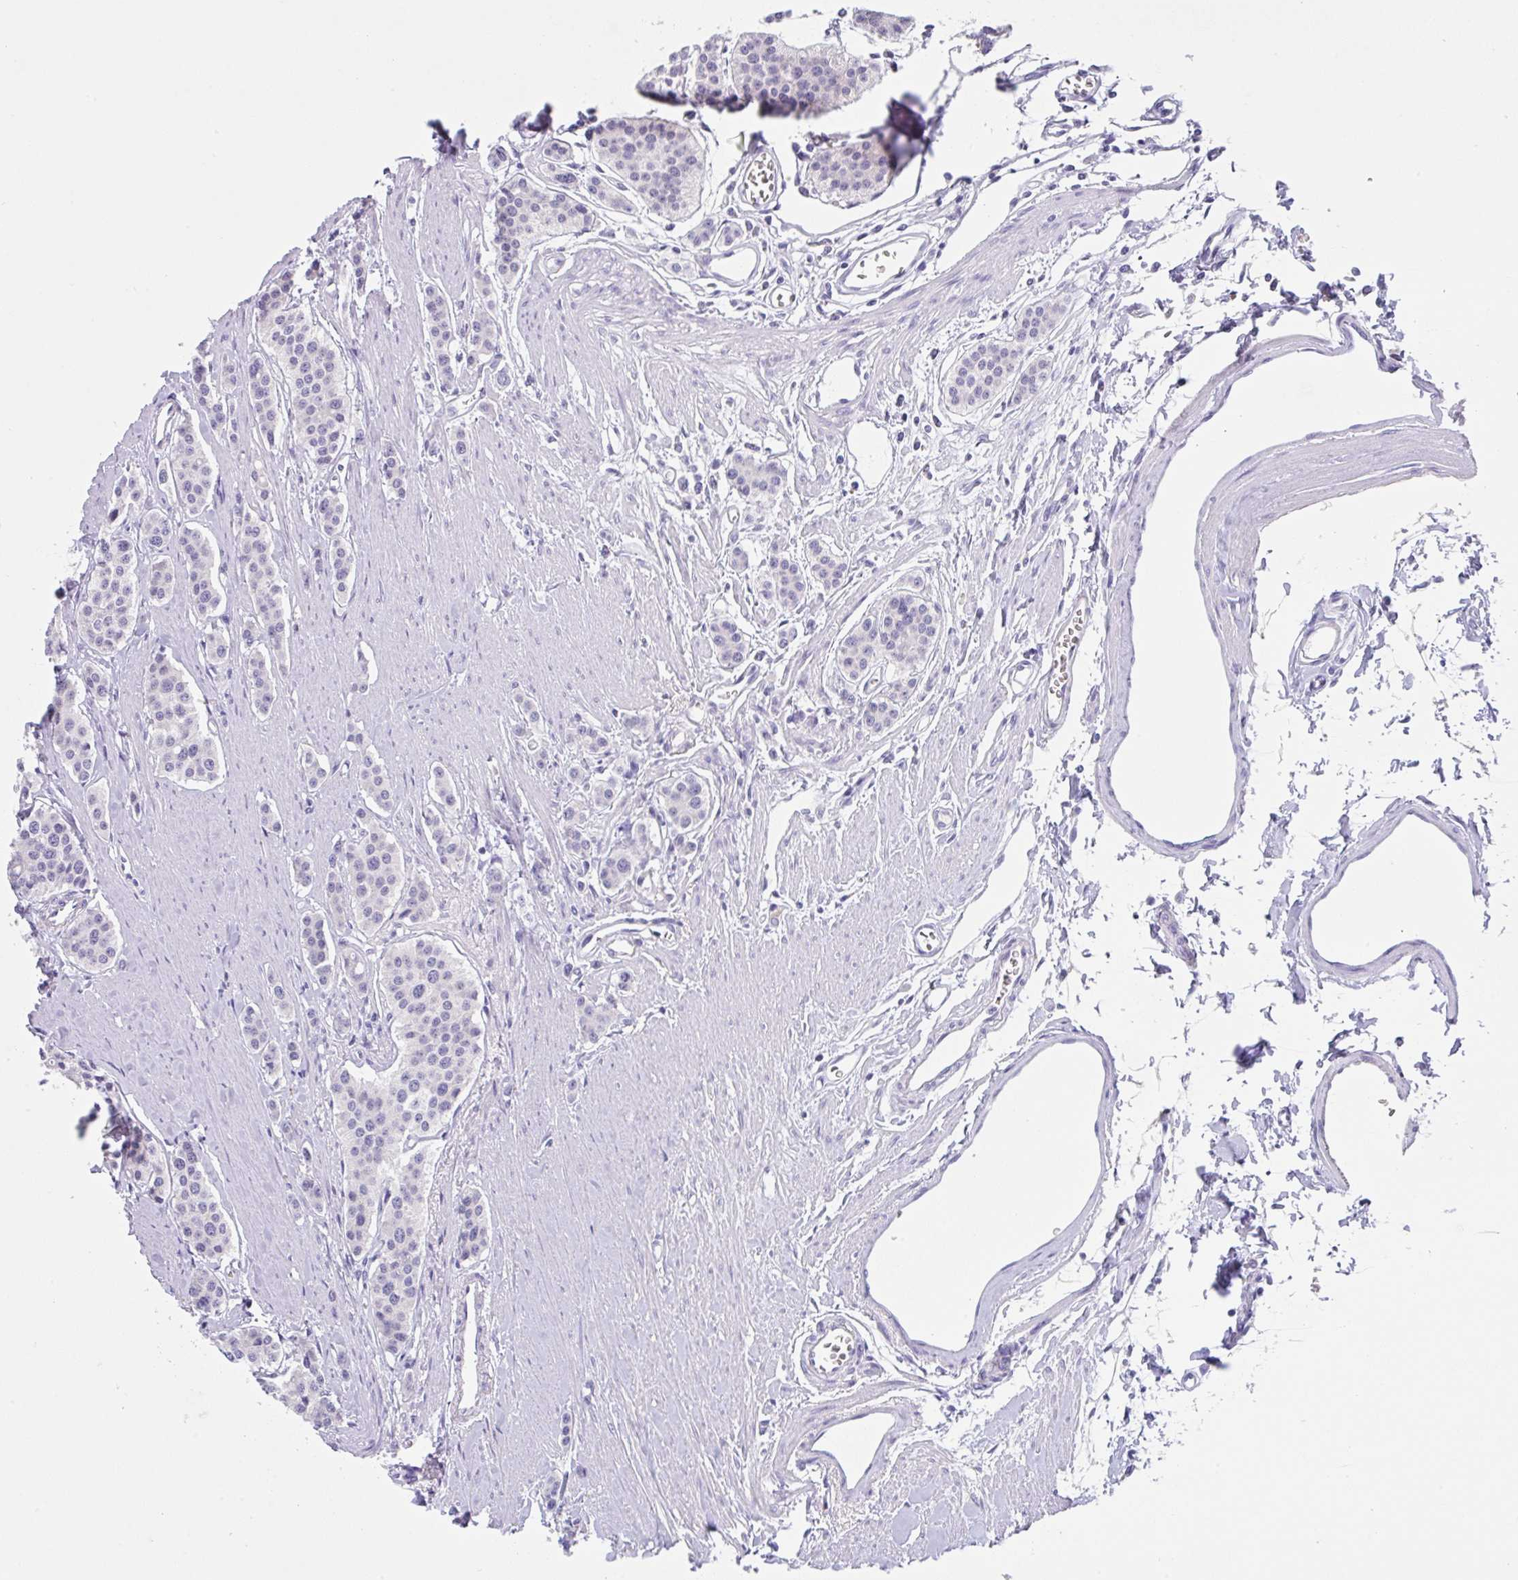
{"staining": {"intensity": "negative", "quantity": "none", "location": "none"}, "tissue": "carcinoid", "cell_type": "Tumor cells", "image_type": "cancer", "snomed": [{"axis": "morphology", "description": "Carcinoid, malignant, NOS"}, {"axis": "topography", "description": "Small intestine"}], "caption": "Immunohistochemistry histopathology image of human carcinoid stained for a protein (brown), which demonstrates no positivity in tumor cells.", "gene": "TRAF4", "patient": {"sex": "male", "age": 60}}